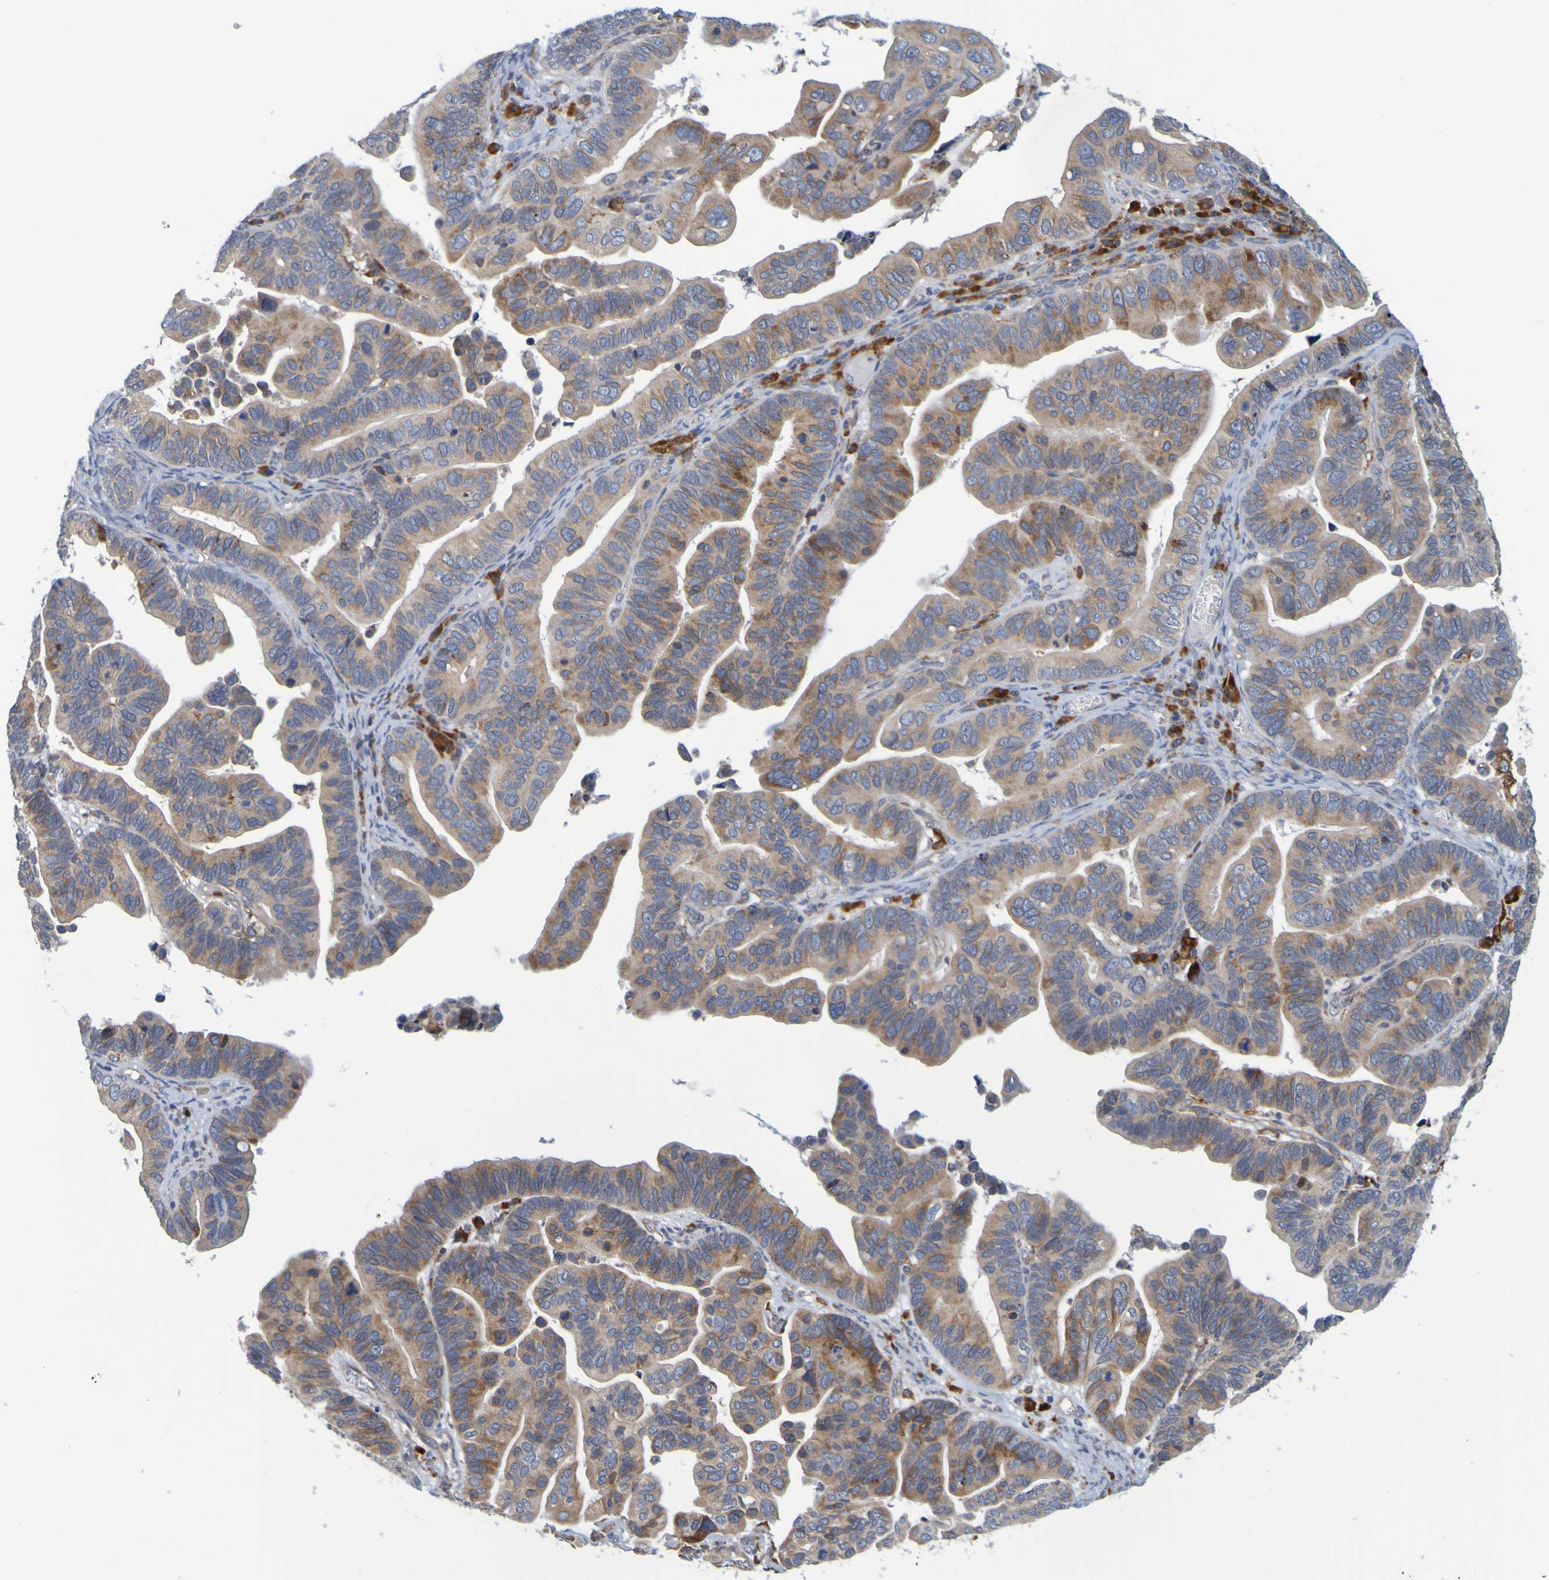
{"staining": {"intensity": "moderate", "quantity": ">75%", "location": "cytoplasmic/membranous"}, "tissue": "ovarian cancer", "cell_type": "Tumor cells", "image_type": "cancer", "snomed": [{"axis": "morphology", "description": "Cystadenocarcinoma, serous, NOS"}, {"axis": "topography", "description": "Ovary"}], "caption": "Immunohistochemistry (IHC) image of neoplastic tissue: serous cystadenocarcinoma (ovarian) stained using immunohistochemistry (IHC) shows medium levels of moderate protein expression localized specifically in the cytoplasmic/membranous of tumor cells, appearing as a cytoplasmic/membranous brown color.", "gene": "SIL1", "patient": {"sex": "female", "age": 56}}